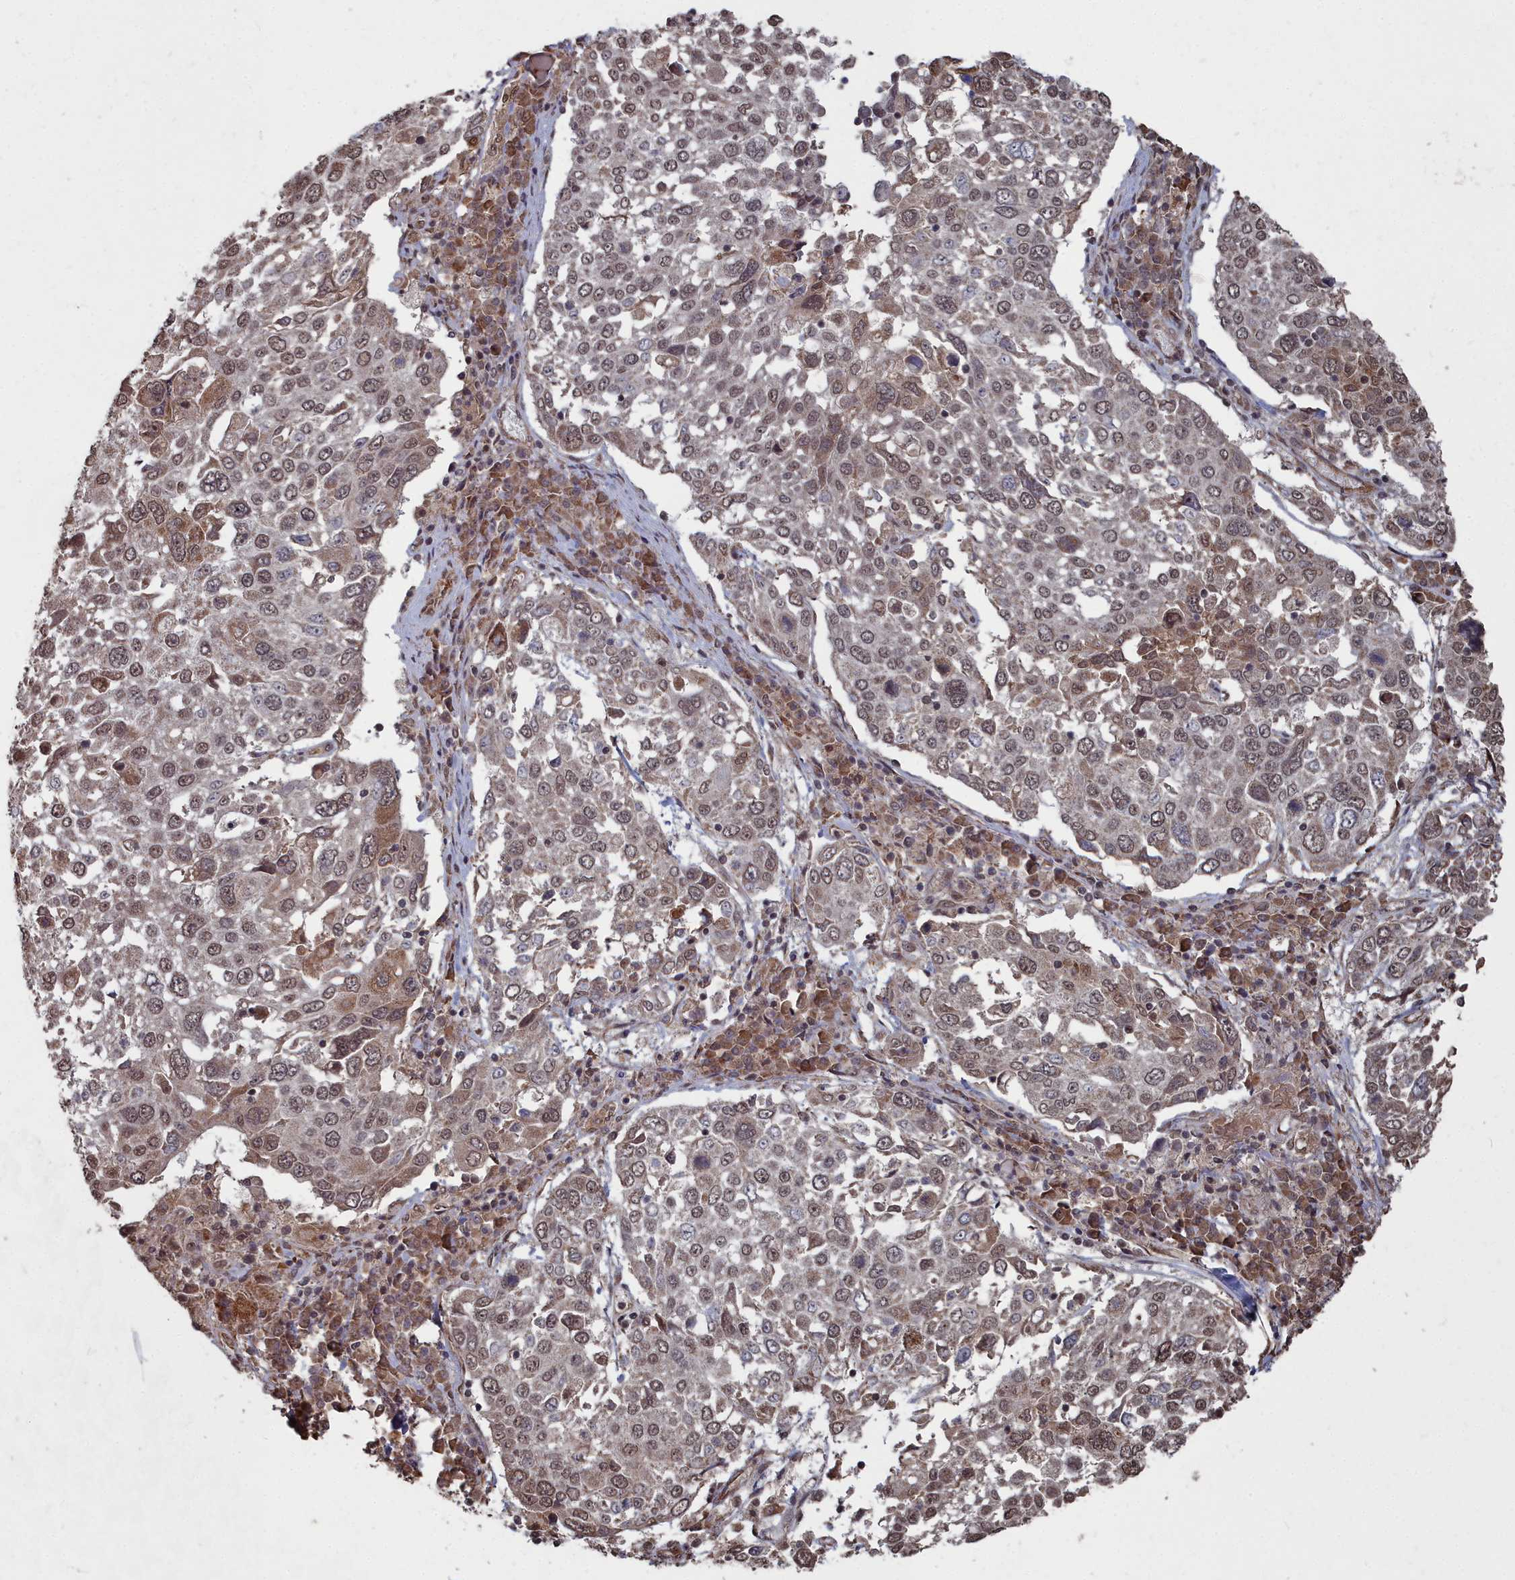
{"staining": {"intensity": "moderate", "quantity": ">75%", "location": "cytoplasmic/membranous,nuclear"}, "tissue": "lung cancer", "cell_type": "Tumor cells", "image_type": "cancer", "snomed": [{"axis": "morphology", "description": "Squamous cell carcinoma, NOS"}, {"axis": "topography", "description": "Lung"}], "caption": "A photomicrograph showing moderate cytoplasmic/membranous and nuclear positivity in about >75% of tumor cells in lung cancer (squamous cell carcinoma), as visualized by brown immunohistochemical staining.", "gene": "CCNP", "patient": {"sex": "male", "age": 65}}